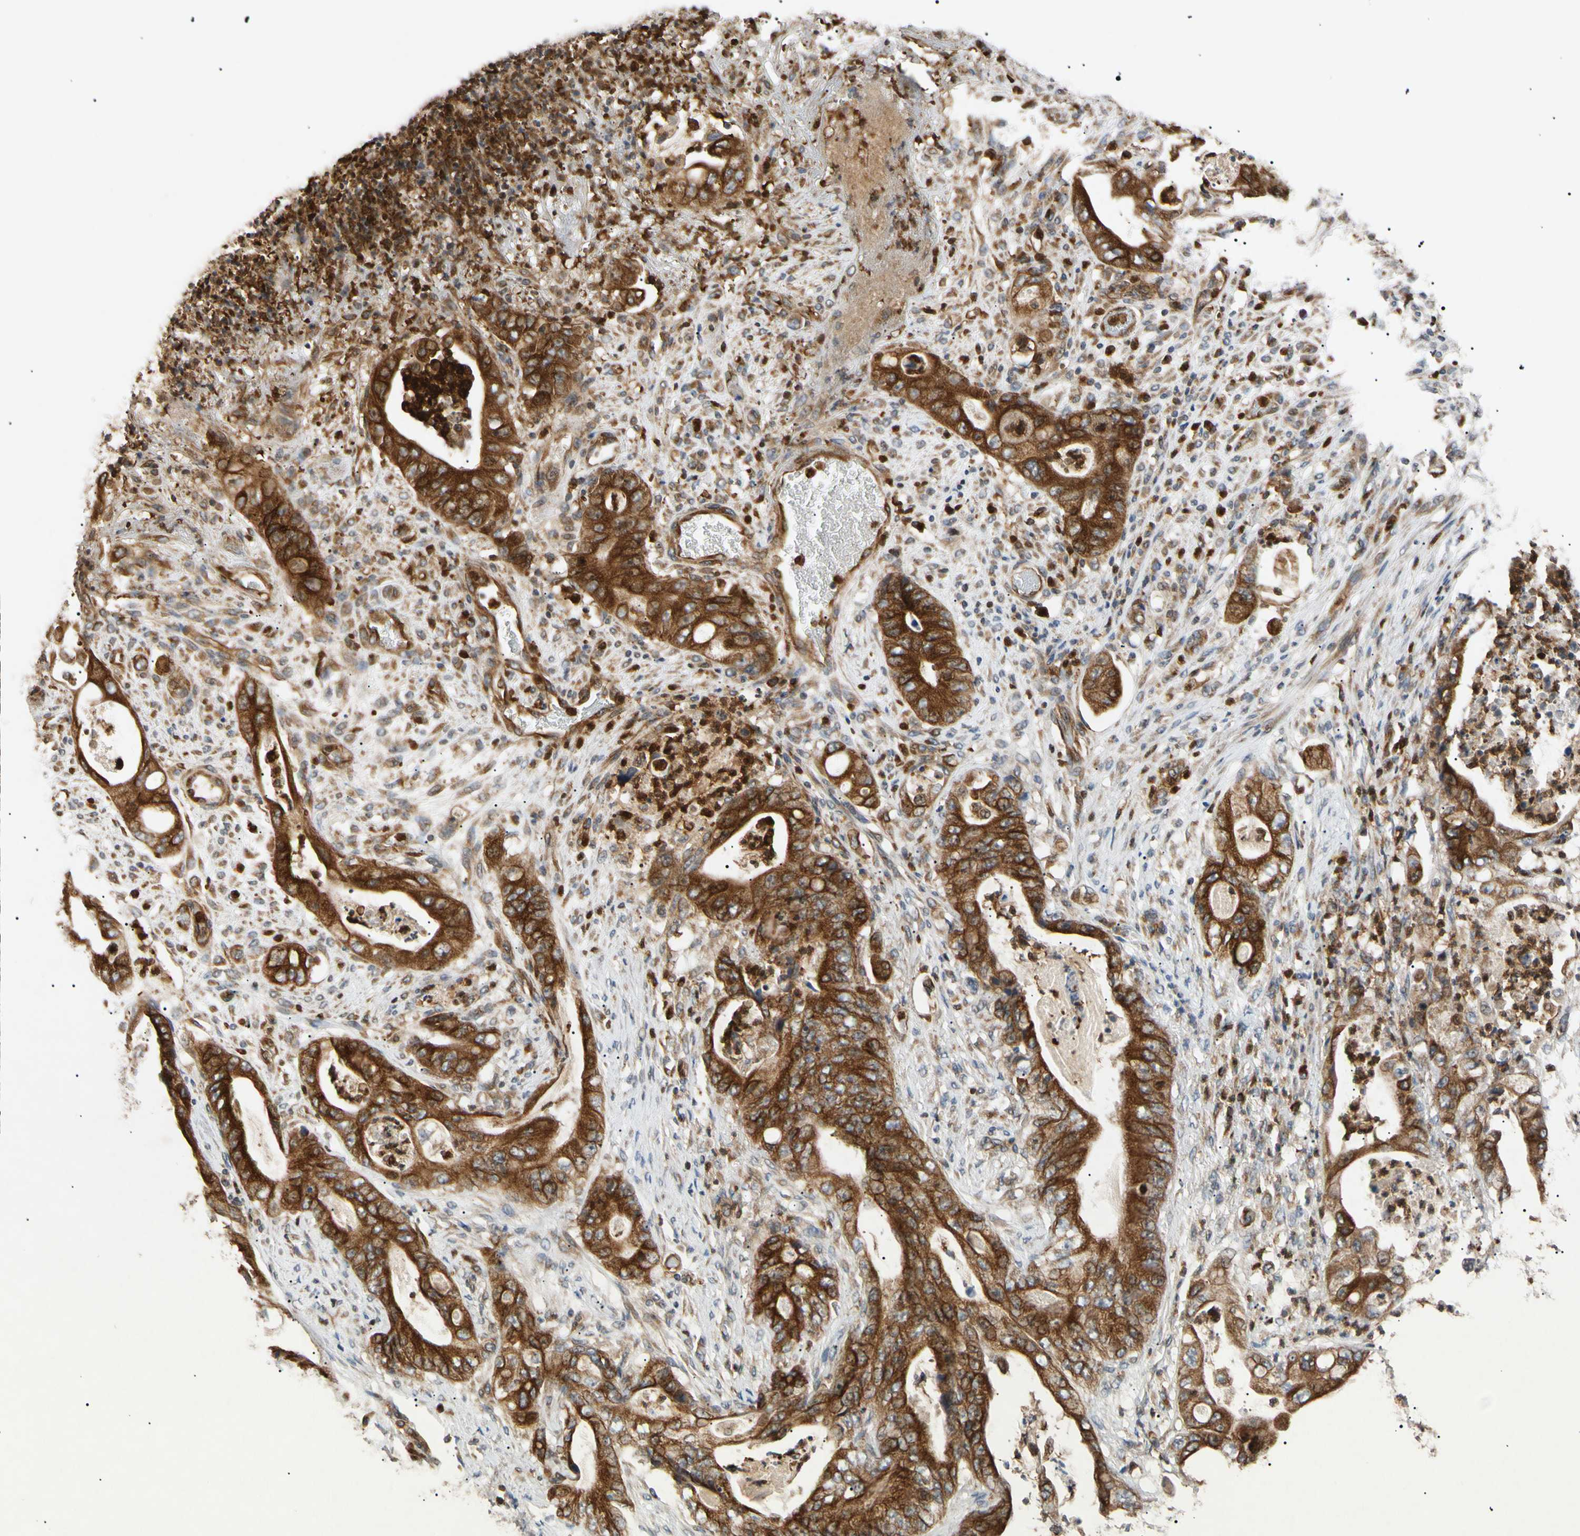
{"staining": {"intensity": "moderate", "quantity": ">75%", "location": "cytoplasmic/membranous"}, "tissue": "stomach cancer", "cell_type": "Tumor cells", "image_type": "cancer", "snomed": [{"axis": "morphology", "description": "Adenocarcinoma, NOS"}, {"axis": "topography", "description": "Stomach"}], "caption": "Immunohistochemistry photomicrograph of neoplastic tissue: stomach adenocarcinoma stained using immunohistochemistry (IHC) shows medium levels of moderate protein expression localized specifically in the cytoplasmic/membranous of tumor cells, appearing as a cytoplasmic/membranous brown color.", "gene": "TUBB4A", "patient": {"sex": "female", "age": 73}}